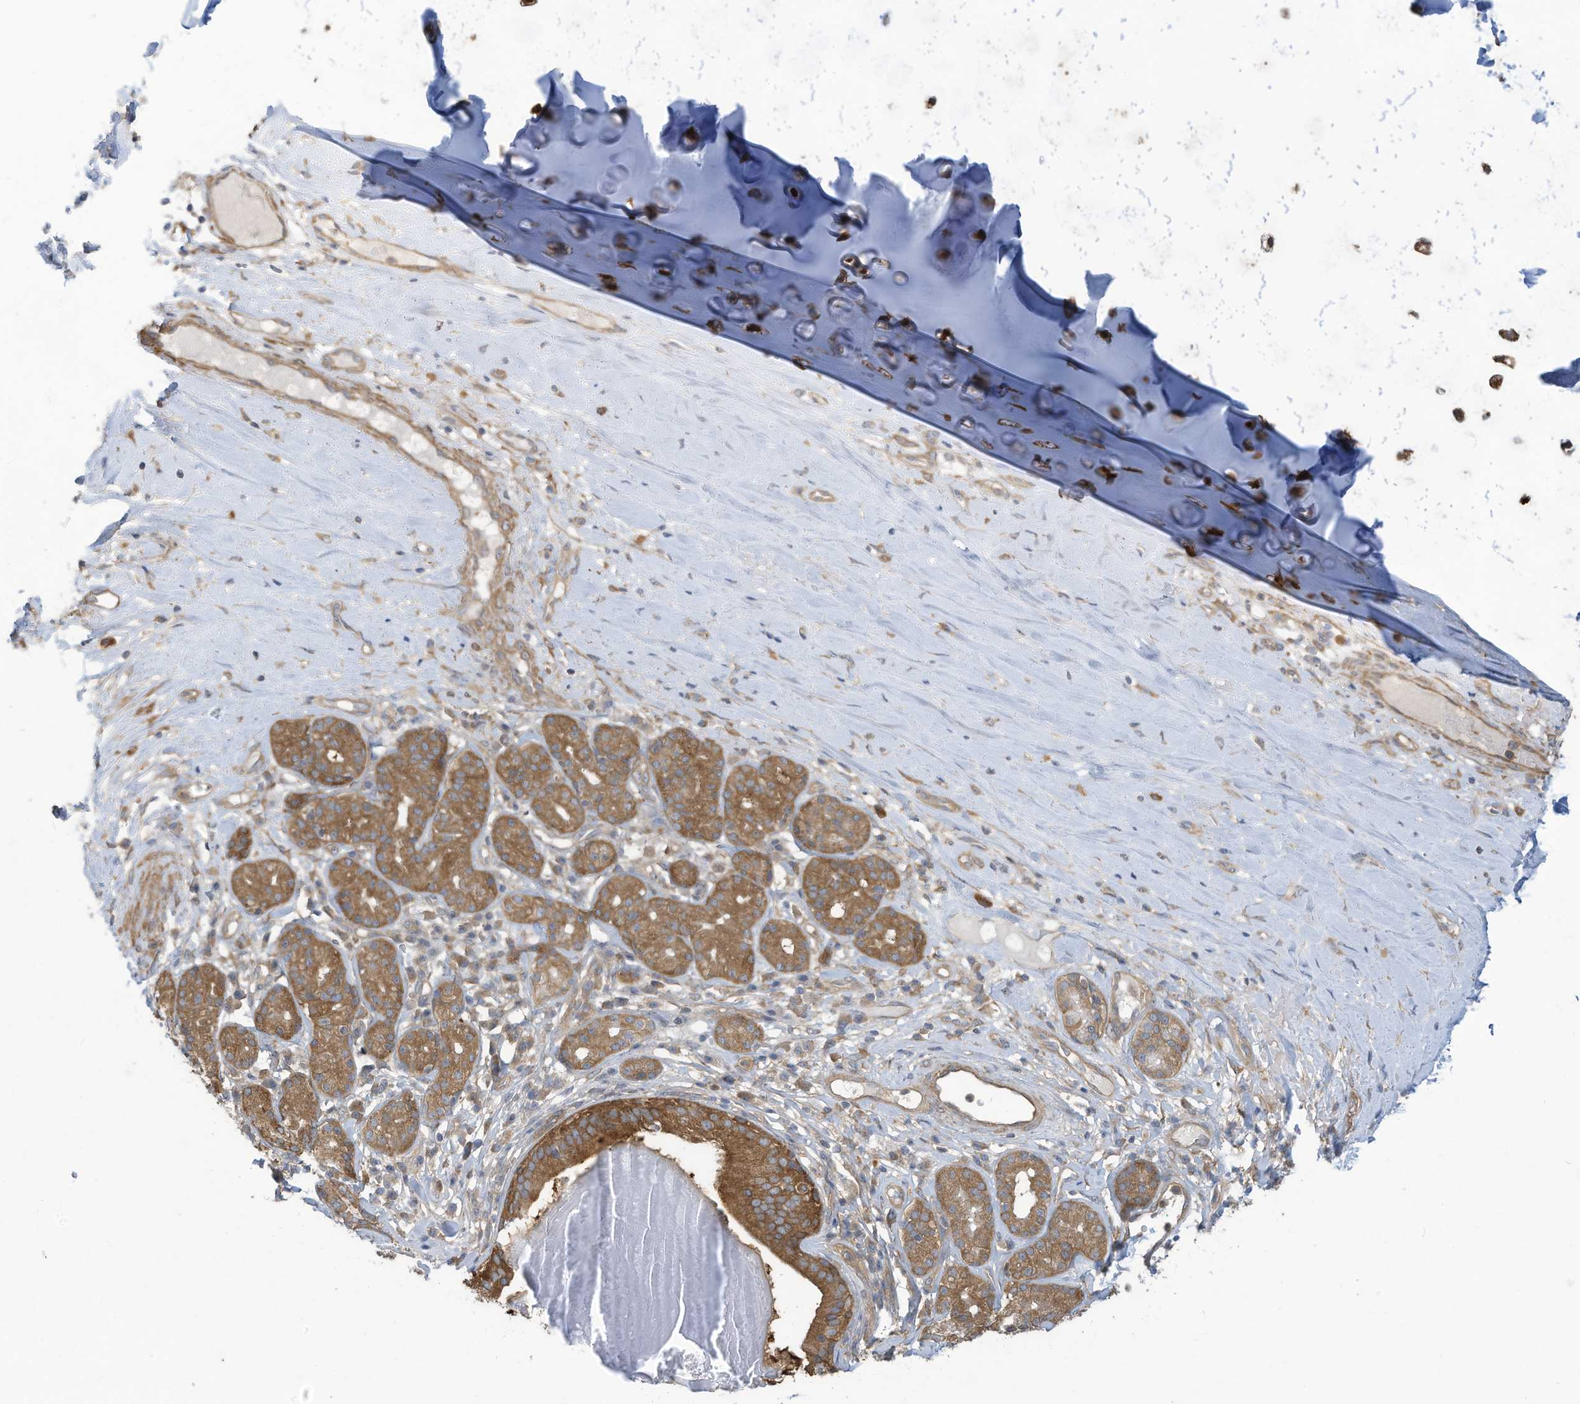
{"staining": {"intensity": "negative", "quantity": "none", "location": "none"}, "tissue": "adipose tissue", "cell_type": "Adipocytes", "image_type": "normal", "snomed": [{"axis": "morphology", "description": "Normal tissue, NOS"}, {"axis": "morphology", "description": "Basal cell carcinoma"}, {"axis": "topography", "description": "Cartilage tissue"}, {"axis": "topography", "description": "Nasopharynx"}, {"axis": "topography", "description": "Oral tissue"}], "caption": "Immunohistochemical staining of benign human adipose tissue displays no significant expression in adipocytes. (IHC, brightfield microscopy, high magnification).", "gene": "ADI1", "patient": {"sex": "female", "age": 77}}